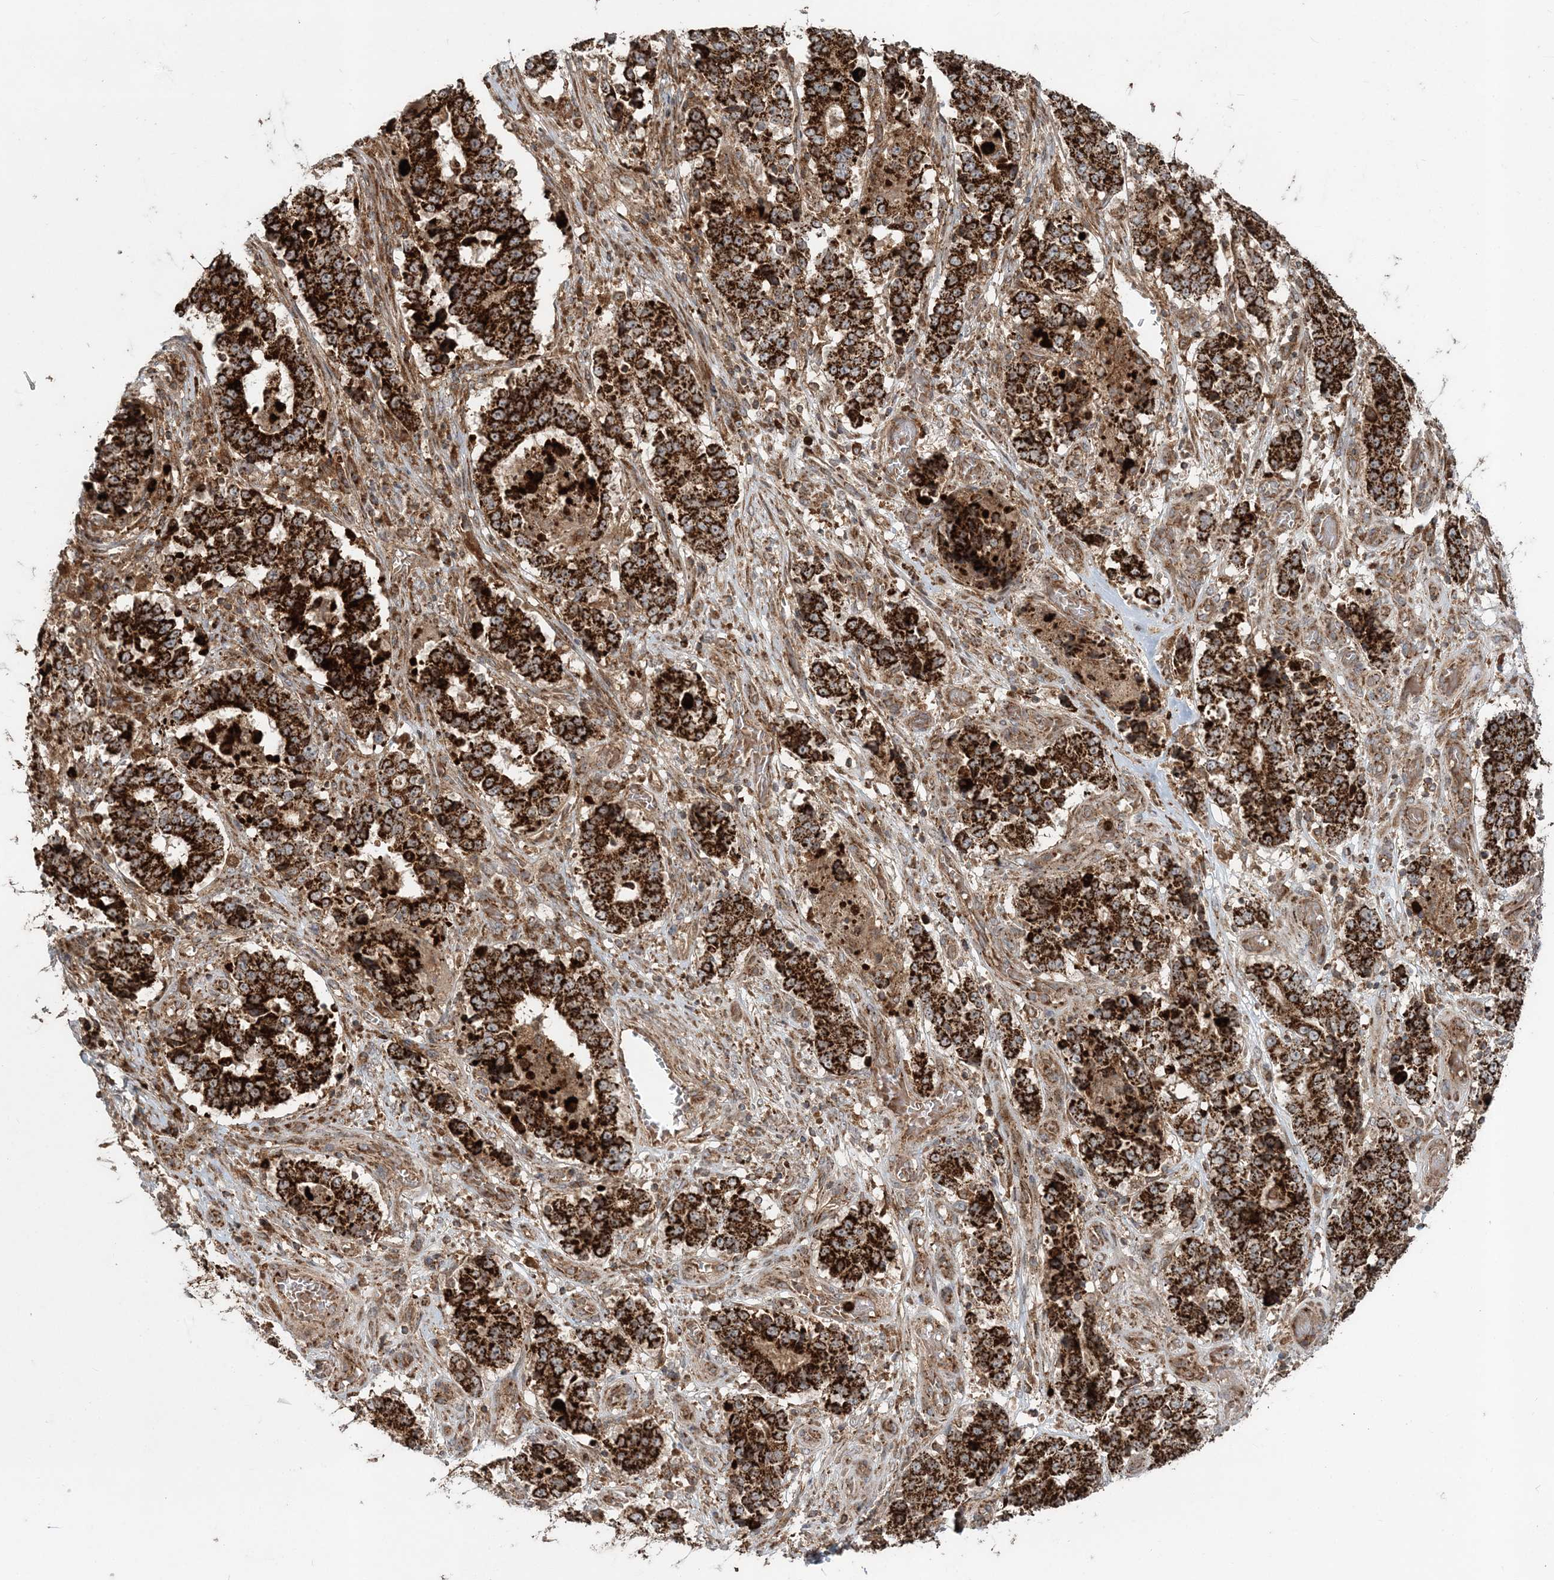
{"staining": {"intensity": "strong", "quantity": ">75%", "location": "cytoplasmic/membranous"}, "tissue": "stomach cancer", "cell_type": "Tumor cells", "image_type": "cancer", "snomed": [{"axis": "morphology", "description": "Adenocarcinoma, NOS"}, {"axis": "topography", "description": "Stomach"}], "caption": "Brown immunohistochemical staining in stomach cancer displays strong cytoplasmic/membranous expression in about >75% of tumor cells. The staining was performed using DAB (3,3'-diaminobenzidine), with brown indicating positive protein expression. Nuclei are stained blue with hematoxylin.", "gene": "LRPPRC", "patient": {"sex": "male", "age": 59}}